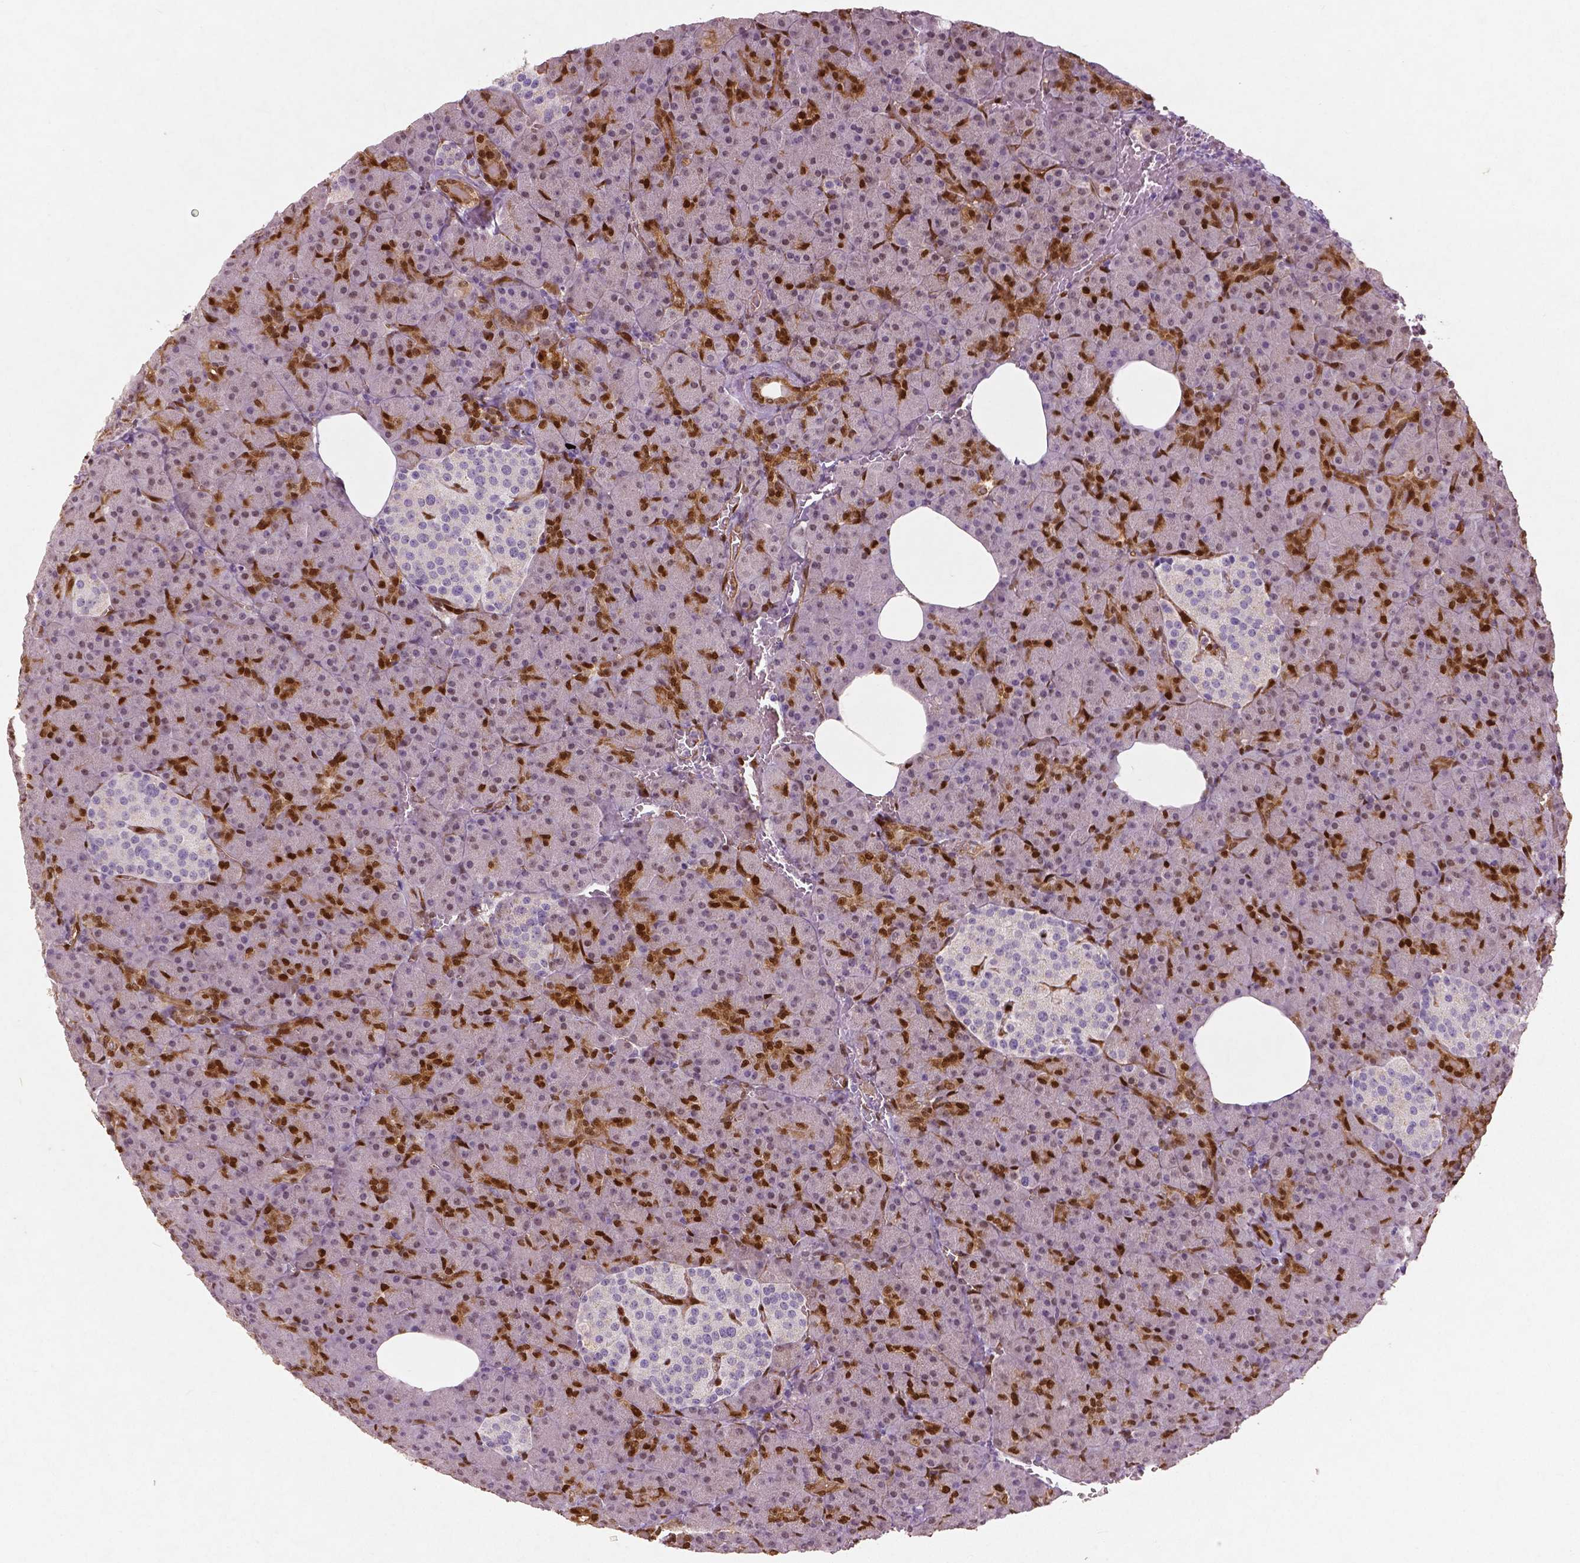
{"staining": {"intensity": "moderate", "quantity": "25%-75%", "location": "cytoplasmic/membranous,nuclear"}, "tissue": "pancreas", "cell_type": "Exocrine glandular cells", "image_type": "normal", "snomed": [{"axis": "morphology", "description": "Normal tissue, NOS"}, {"axis": "topography", "description": "Pancreas"}], "caption": "IHC (DAB (3,3'-diaminobenzidine)) staining of unremarkable pancreas shows moderate cytoplasmic/membranous,nuclear protein staining in approximately 25%-75% of exocrine glandular cells. The protein is stained brown, and the nuclei are stained in blue (DAB IHC with brightfield microscopy, high magnification).", "gene": "WWTR1", "patient": {"sex": "female", "age": 74}}